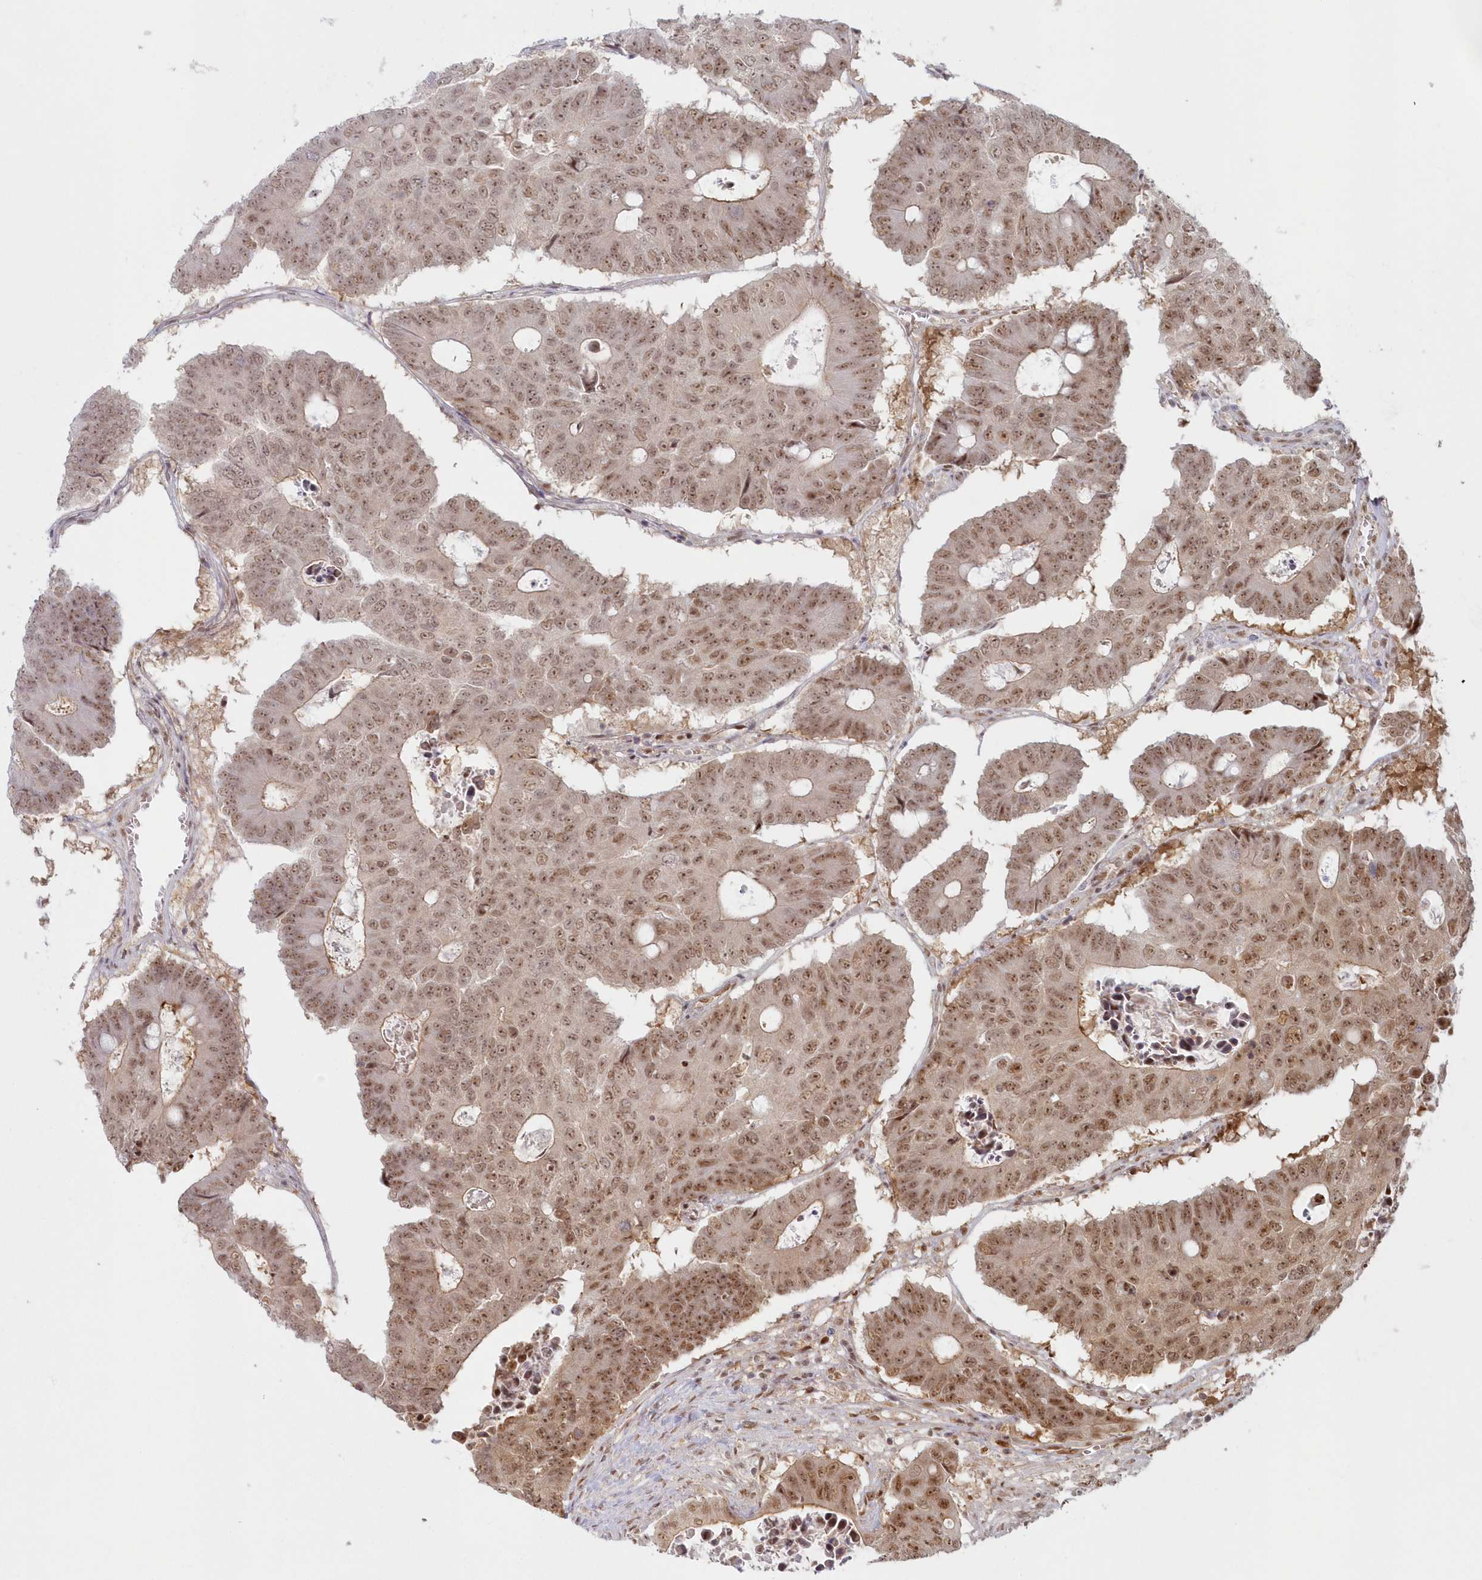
{"staining": {"intensity": "moderate", "quantity": ">75%", "location": "nuclear"}, "tissue": "colorectal cancer", "cell_type": "Tumor cells", "image_type": "cancer", "snomed": [{"axis": "morphology", "description": "Adenocarcinoma, NOS"}, {"axis": "topography", "description": "Colon"}], "caption": "A high-resolution histopathology image shows IHC staining of colorectal cancer, which displays moderate nuclear positivity in about >75% of tumor cells.", "gene": "TOGARAM2", "patient": {"sex": "male", "age": 87}}